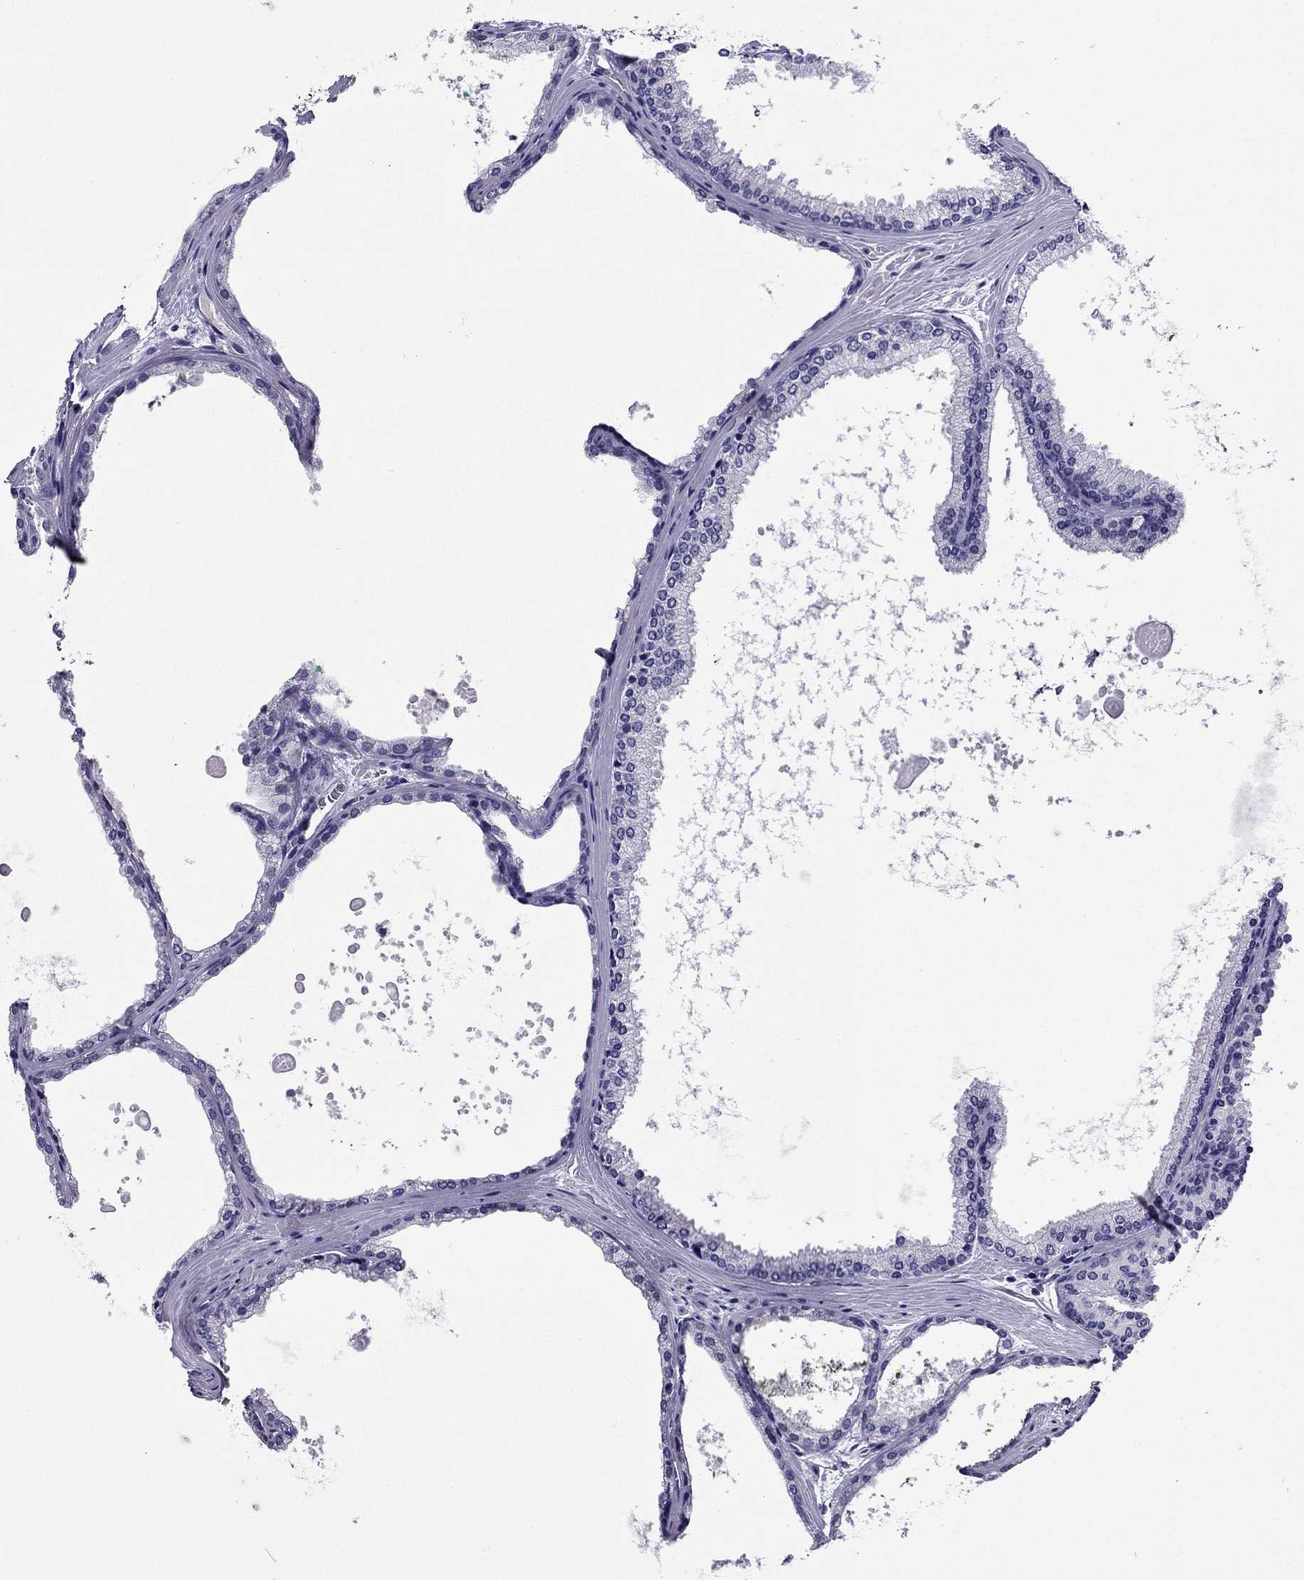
{"staining": {"intensity": "negative", "quantity": "none", "location": "none"}, "tissue": "prostate cancer", "cell_type": "Tumor cells", "image_type": "cancer", "snomed": [{"axis": "morphology", "description": "Adenocarcinoma, Low grade"}, {"axis": "topography", "description": "Prostate"}], "caption": "DAB (3,3'-diaminobenzidine) immunohistochemical staining of prostate cancer (adenocarcinoma (low-grade)) exhibits no significant staining in tumor cells.", "gene": "SPTBN4", "patient": {"sex": "male", "age": 56}}